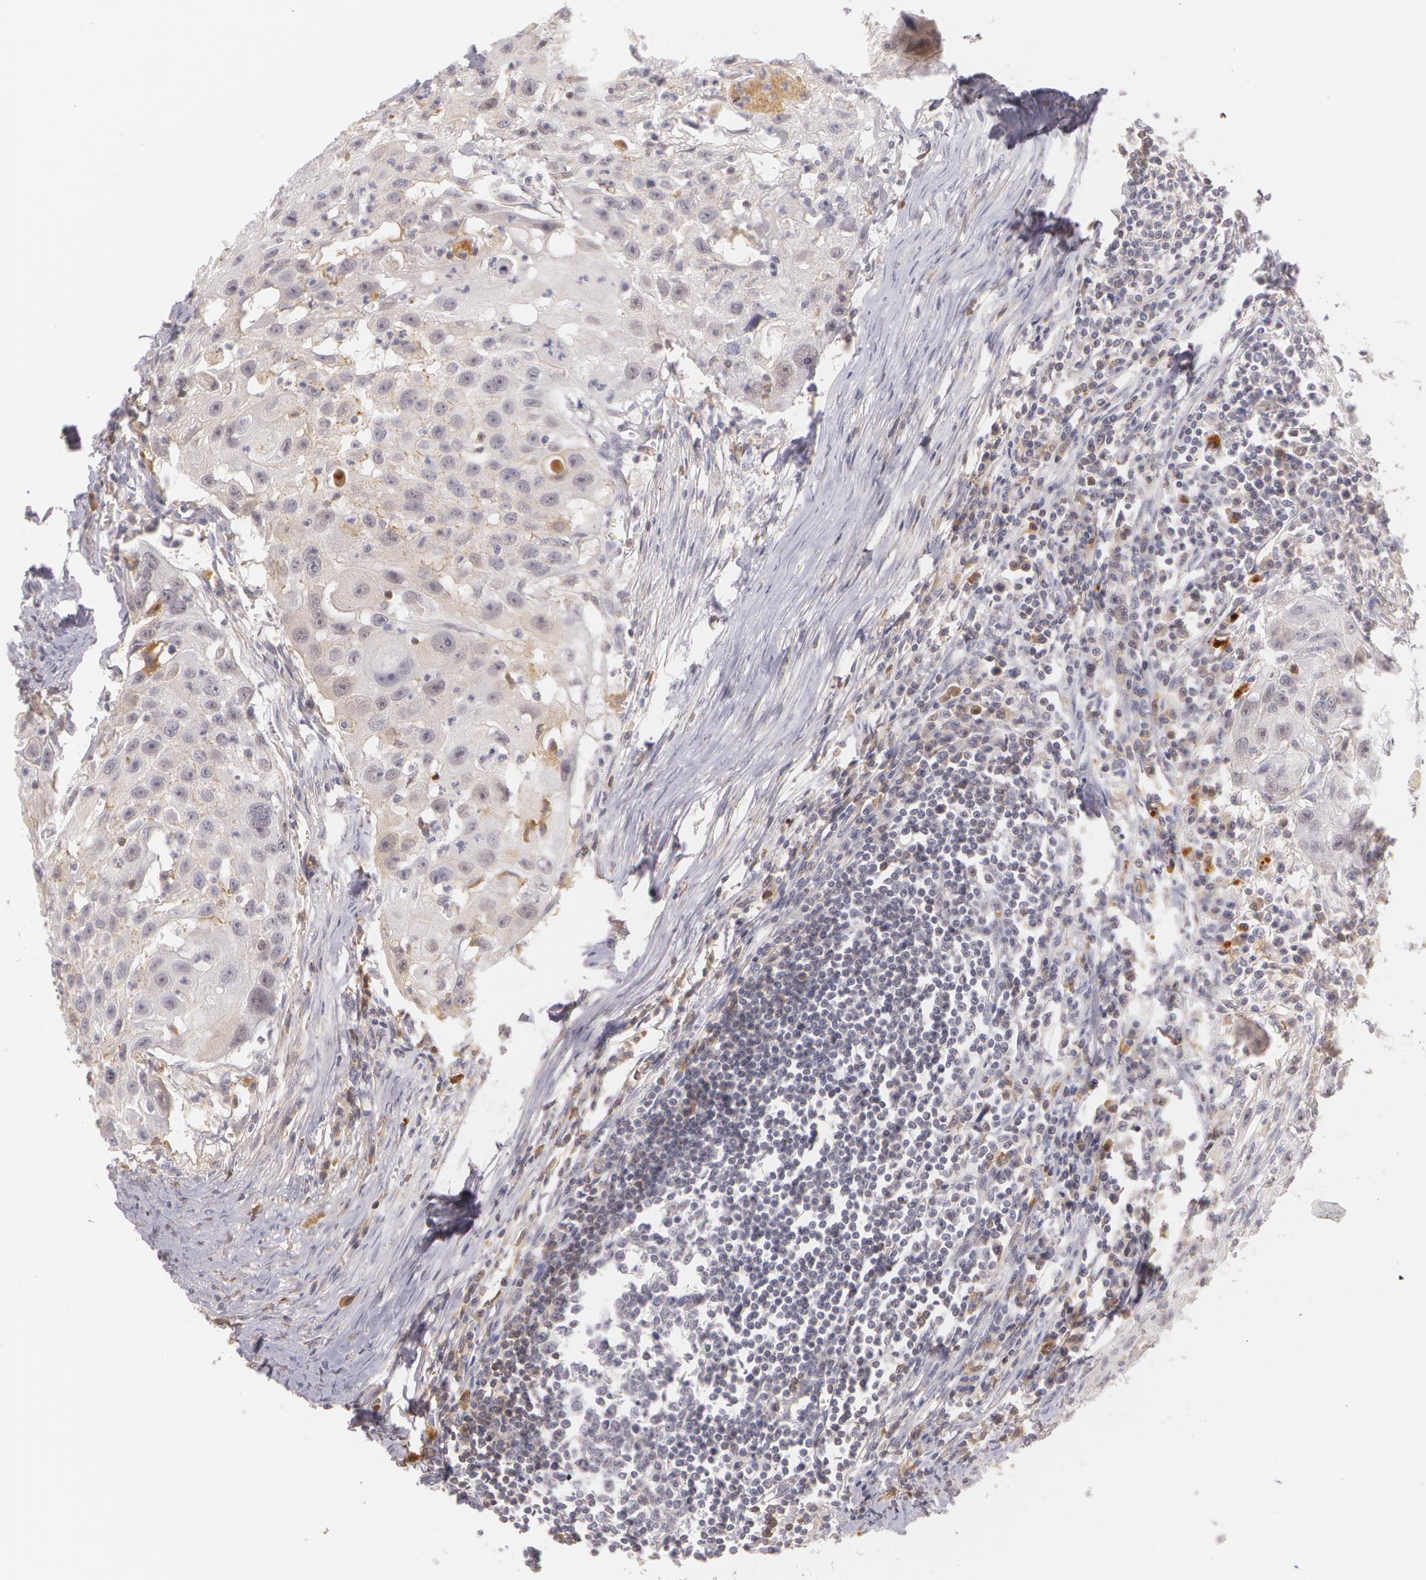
{"staining": {"intensity": "weak", "quantity": "<25%", "location": "cytoplasmic/membranous"}, "tissue": "head and neck cancer", "cell_type": "Tumor cells", "image_type": "cancer", "snomed": [{"axis": "morphology", "description": "Squamous cell carcinoma, NOS"}, {"axis": "topography", "description": "Head-Neck"}], "caption": "Photomicrograph shows no protein positivity in tumor cells of head and neck squamous cell carcinoma tissue.", "gene": "LBP", "patient": {"sex": "male", "age": 64}}